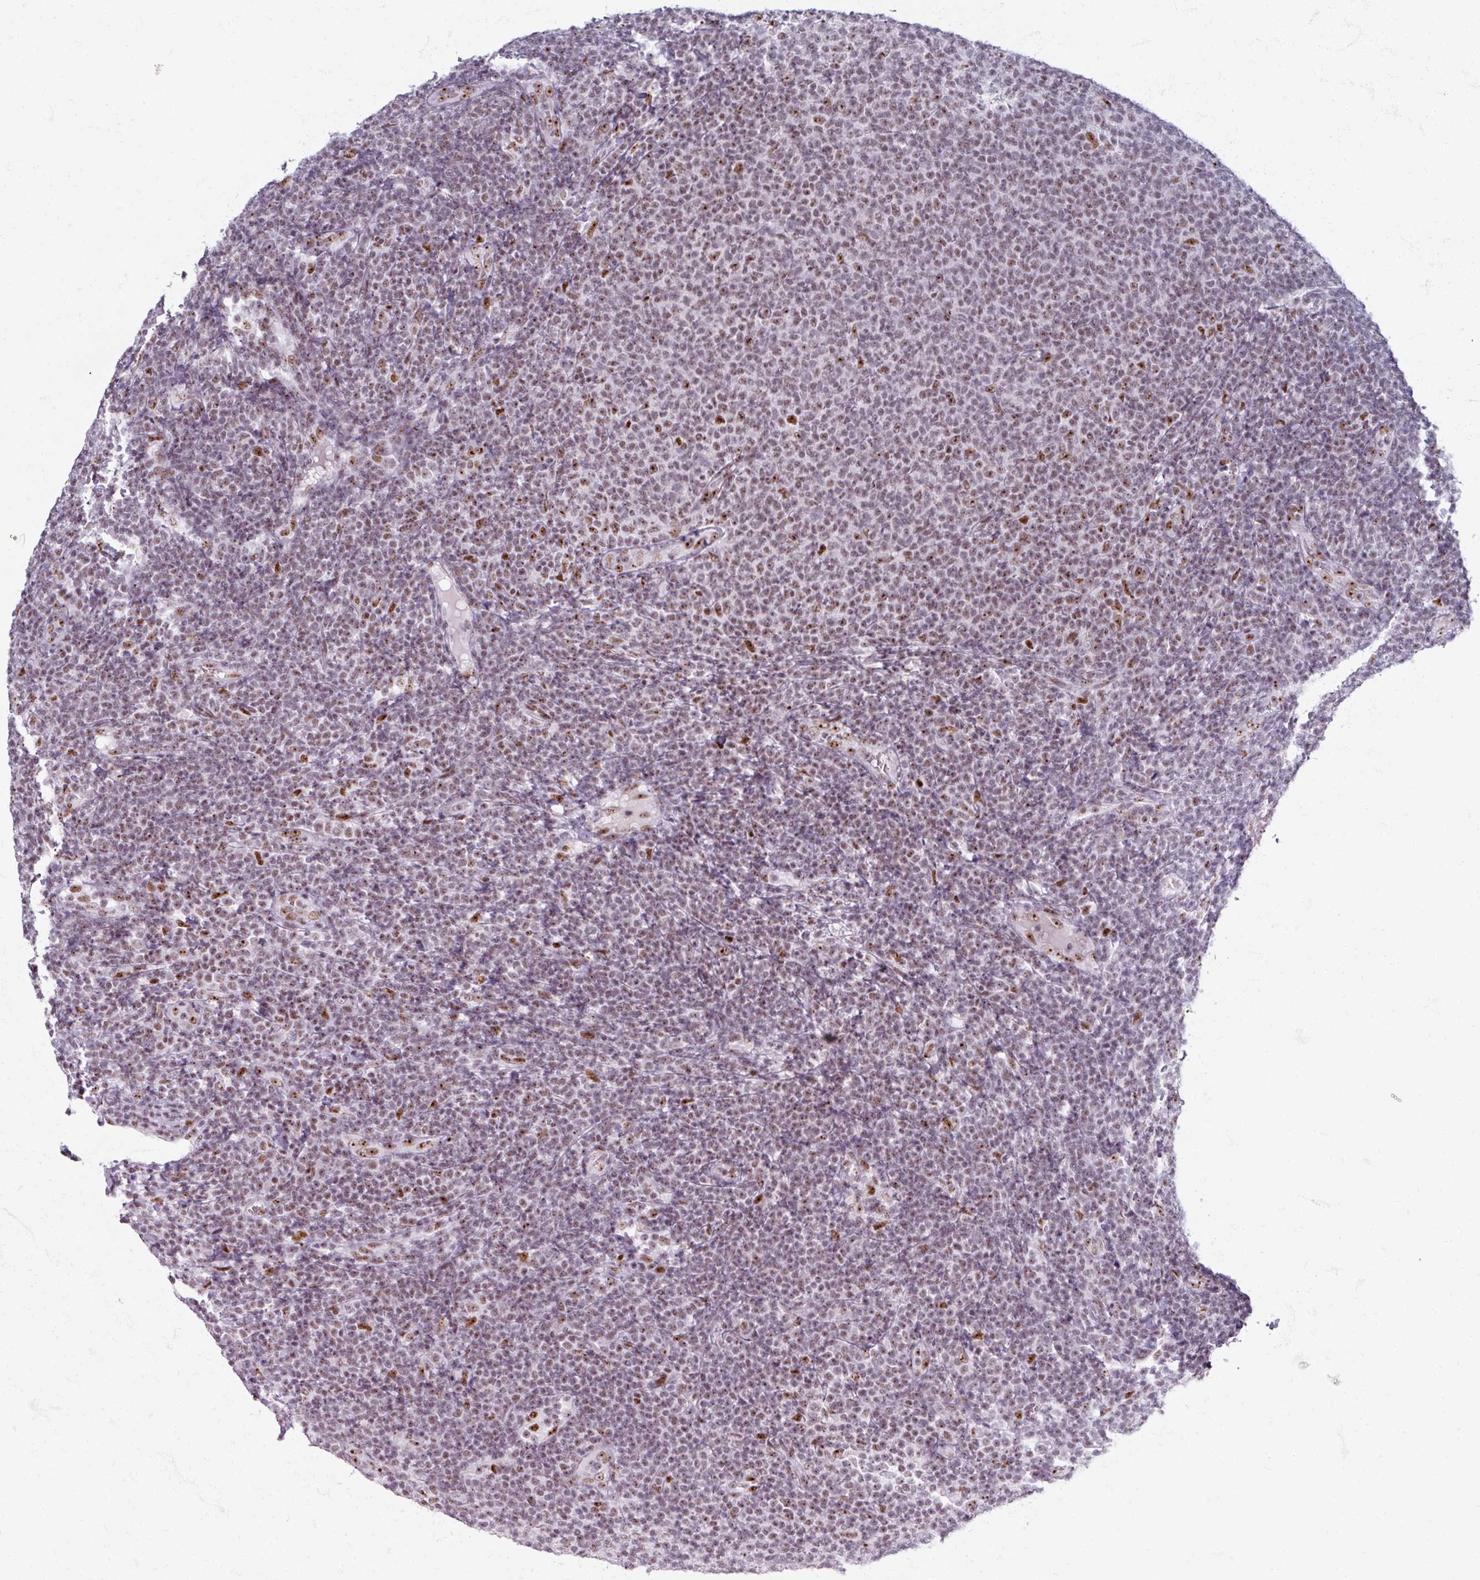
{"staining": {"intensity": "moderate", "quantity": "25%-75%", "location": "nuclear"}, "tissue": "lymphoma", "cell_type": "Tumor cells", "image_type": "cancer", "snomed": [{"axis": "morphology", "description": "Malignant lymphoma, non-Hodgkin's type, Low grade"}, {"axis": "topography", "description": "Lymph node"}], "caption": "Protein staining shows moderate nuclear expression in about 25%-75% of tumor cells in lymphoma.", "gene": "ADAR", "patient": {"sex": "male", "age": 66}}